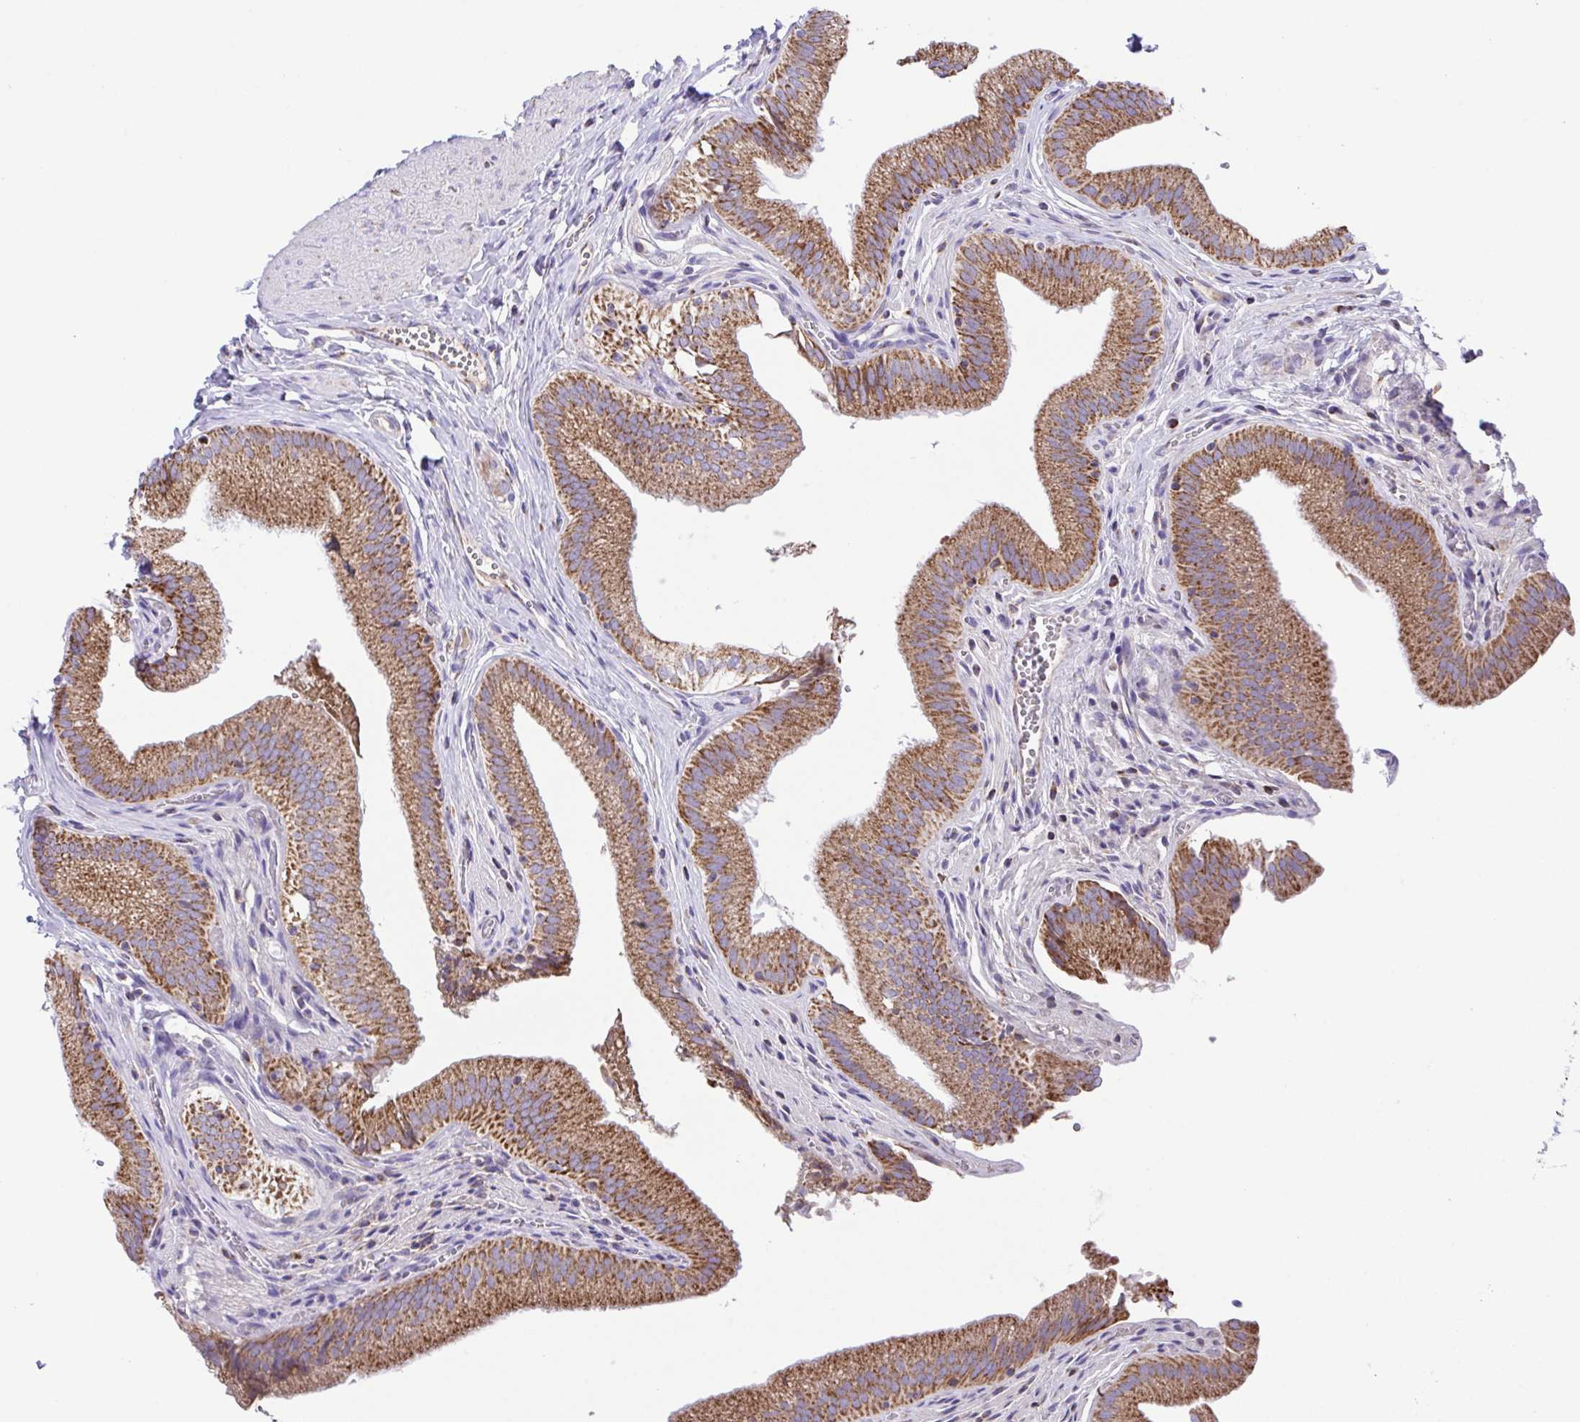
{"staining": {"intensity": "strong", "quantity": ">75%", "location": "cytoplasmic/membranous"}, "tissue": "gallbladder", "cell_type": "Glandular cells", "image_type": "normal", "snomed": [{"axis": "morphology", "description": "Normal tissue, NOS"}, {"axis": "topography", "description": "Gallbladder"}, {"axis": "topography", "description": "Peripheral nerve tissue"}], "caption": "IHC of normal human gallbladder demonstrates high levels of strong cytoplasmic/membranous staining in approximately >75% of glandular cells. The staining was performed using DAB to visualize the protein expression in brown, while the nuclei were stained in blue with hematoxylin (Magnification: 20x).", "gene": "PCMTD2", "patient": {"sex": "male", "age": 17}}